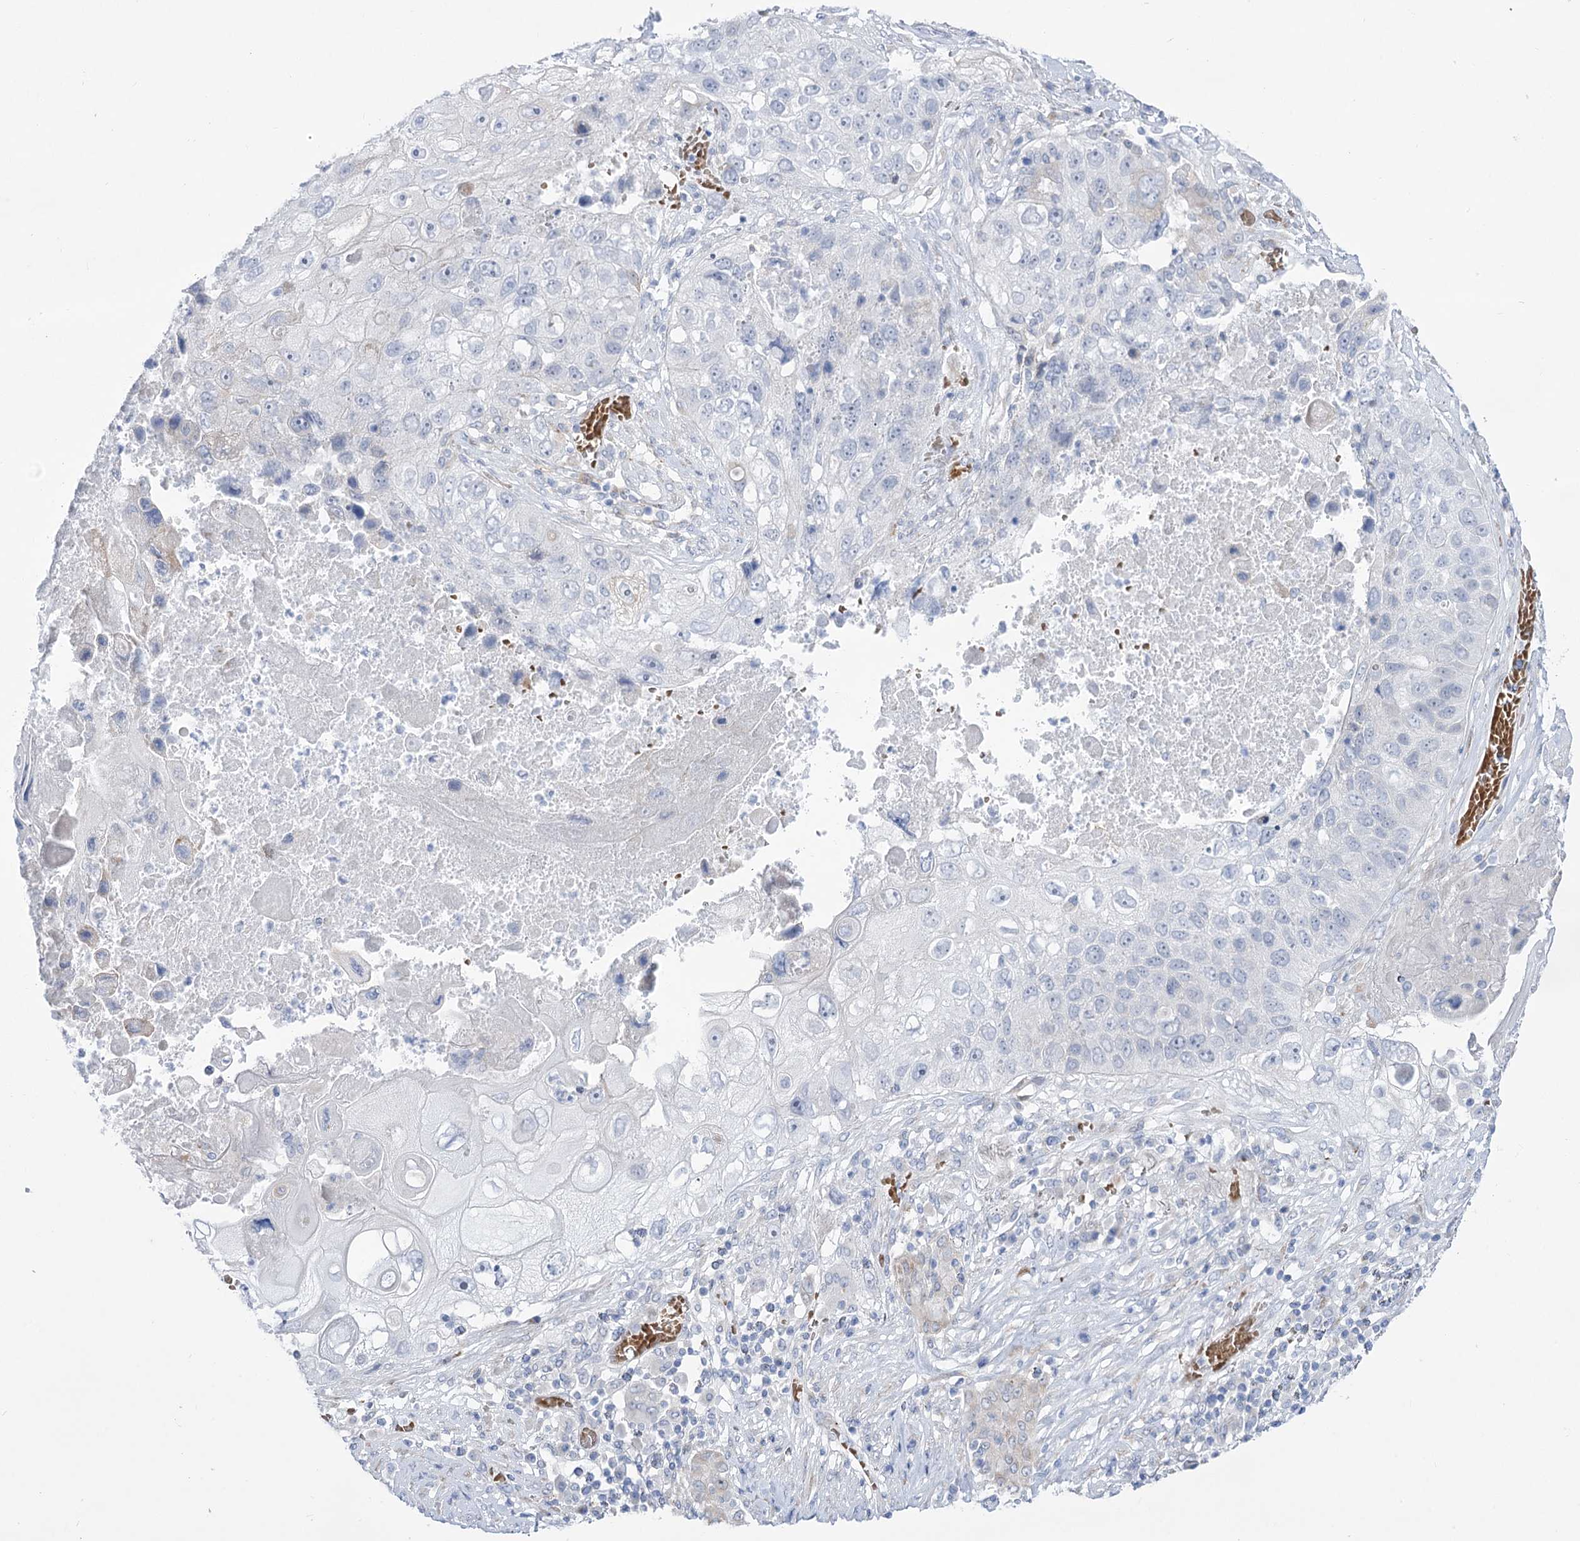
{"staining": {"intensity": "moderate", "quantity": "<25%", "location": "cytoplasmic/membranous"}, "tissue": "lung cancer", "cell_type": "Tumor cells", "image_type": "cancer", "snomed": [{"axis": "morphology", "description": "Squamous cell carcinoma, NOS"}, {"axis": "topography", "description": "Lung"}], "caption": "About <25% of tumor cells in human lung cancer (squamous cell carcinoma) demonstrate moderate cytoplasmic/membranous protein staining as visualized by brown immunohistochemical staining.", "gene": "SIAE", "patient": {"sex": "male", "age": 61}}